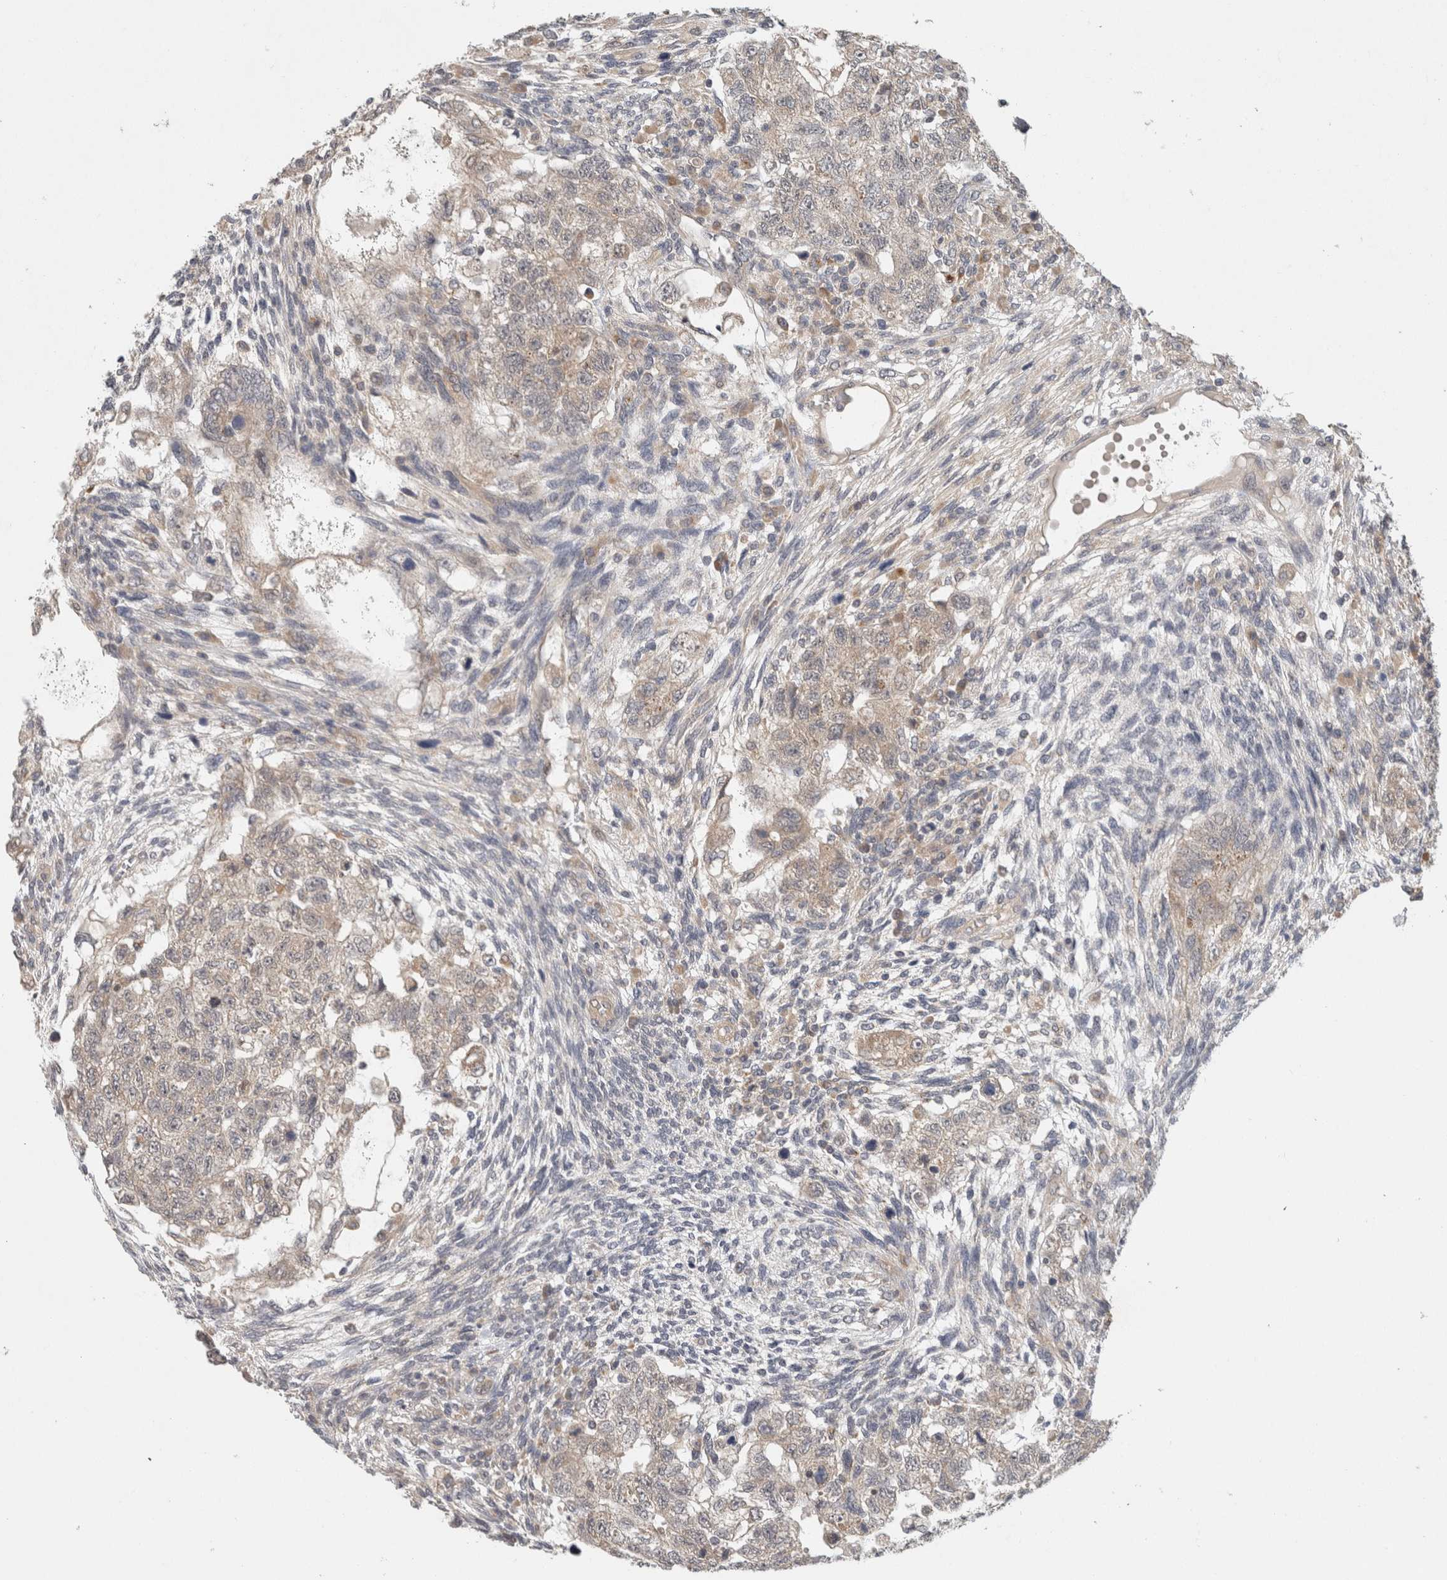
{"staining": {"intensity": "weak", "quantity": "25%-75%", "location": "cytoplasmic/membranous"}, "tissue": "testis cancer", "cell_type": "Tumor cells", "image_type": "cancer", "snomed": [{"axis": "morphology", "description": "Normal tissue, NOS"}, {"axis": "morphology", "description": "Carcinoma, Embryonal, NOS"}, {"axis": "topography", "description": "Testis"}], "caption": "Immunohistochemistry (DAB) staining of embryonal carcinoma (testis) shows weak cytoplasmic/membranous protein expression in approximately 25%-75% of tumor cells.", "gene": "SGK1", "patient": {"sex": "male", "age": 36}}